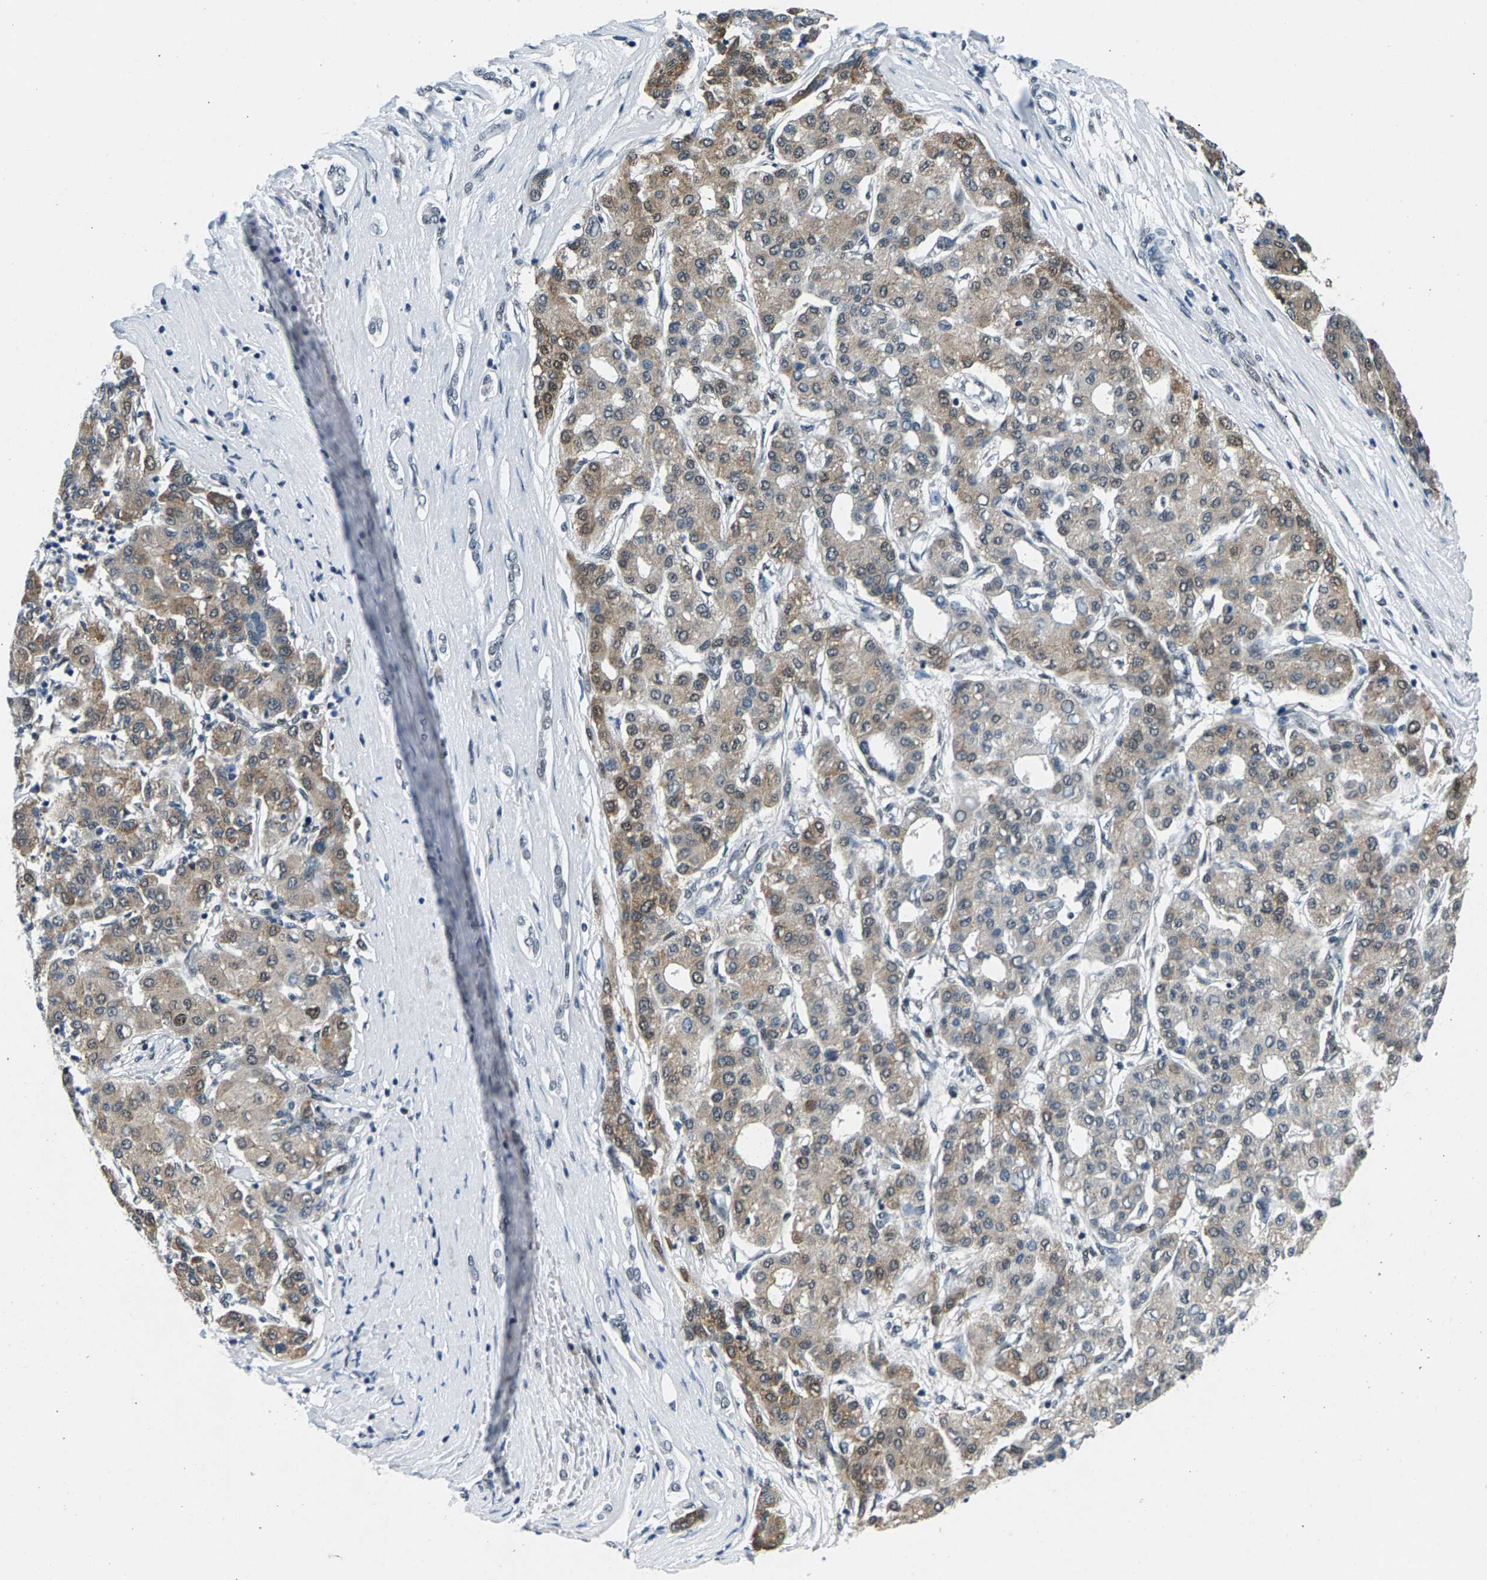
{"staining": {"intensity": "weak", "quantity": ">75%", "location": "cytoplasmic/membranous"}, "tissue": "liver cancer", "cell_type": "Tumor cells", "image_type": "cancer", "snomed": [{"axis": "morphology", "description": "Carcinoma, Hepatocellular, NOS"}, {"axis": "topography", "description": "Liver"}], "caption": "A brown stain labels weak cytoplasmic/membranous staining of a protein in human liver cancer (hepatocellular carcinoma) tumor cells.", "gene": "ATF2", "patient": {"sex": "male", "age": 65}}